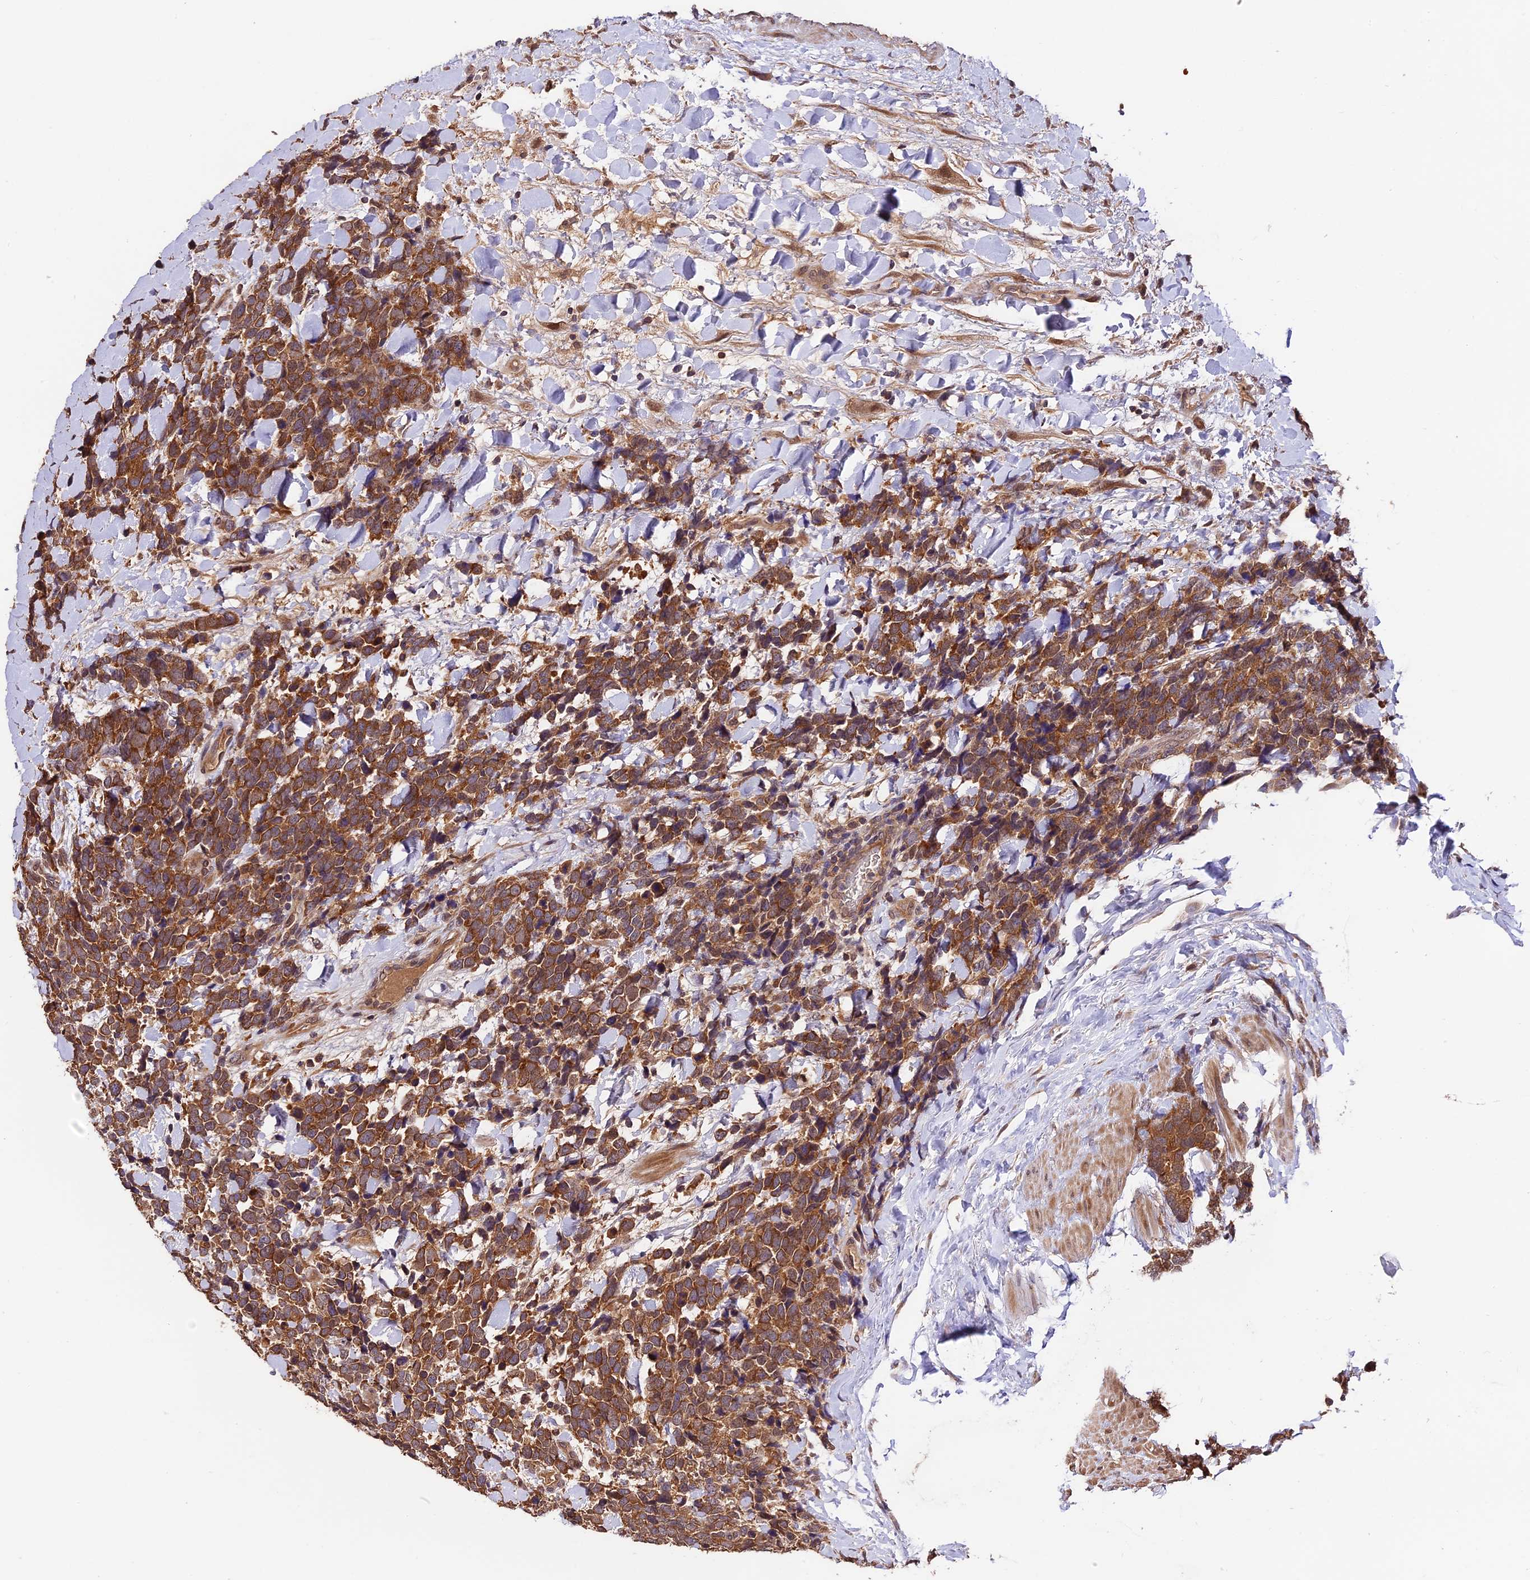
{"staining": {"intensity": "strong", "quantity": ">75%", "location": "cytoplasmic/membranous"}, "tissue": "urothelial cancer", "cell_type": "Tumor cells", "image_type": "cancer", "snomed": [{"axis": "morphology", "description": "Urothelial carcinoma, High grade"}, {"axis": "topography", "description": "Urinary bladder"}], "caption": "Strong cytoplasmic/membranous expression is identified in about >75% of tumor cells in high-grade urothelial carcinoma. Immunohistochemistry (ihc) stains the protein of interest in brown and the nuclei are stained blue.", "gene": "TRMT1", "patient": {"sex": "female", "age": 82}}